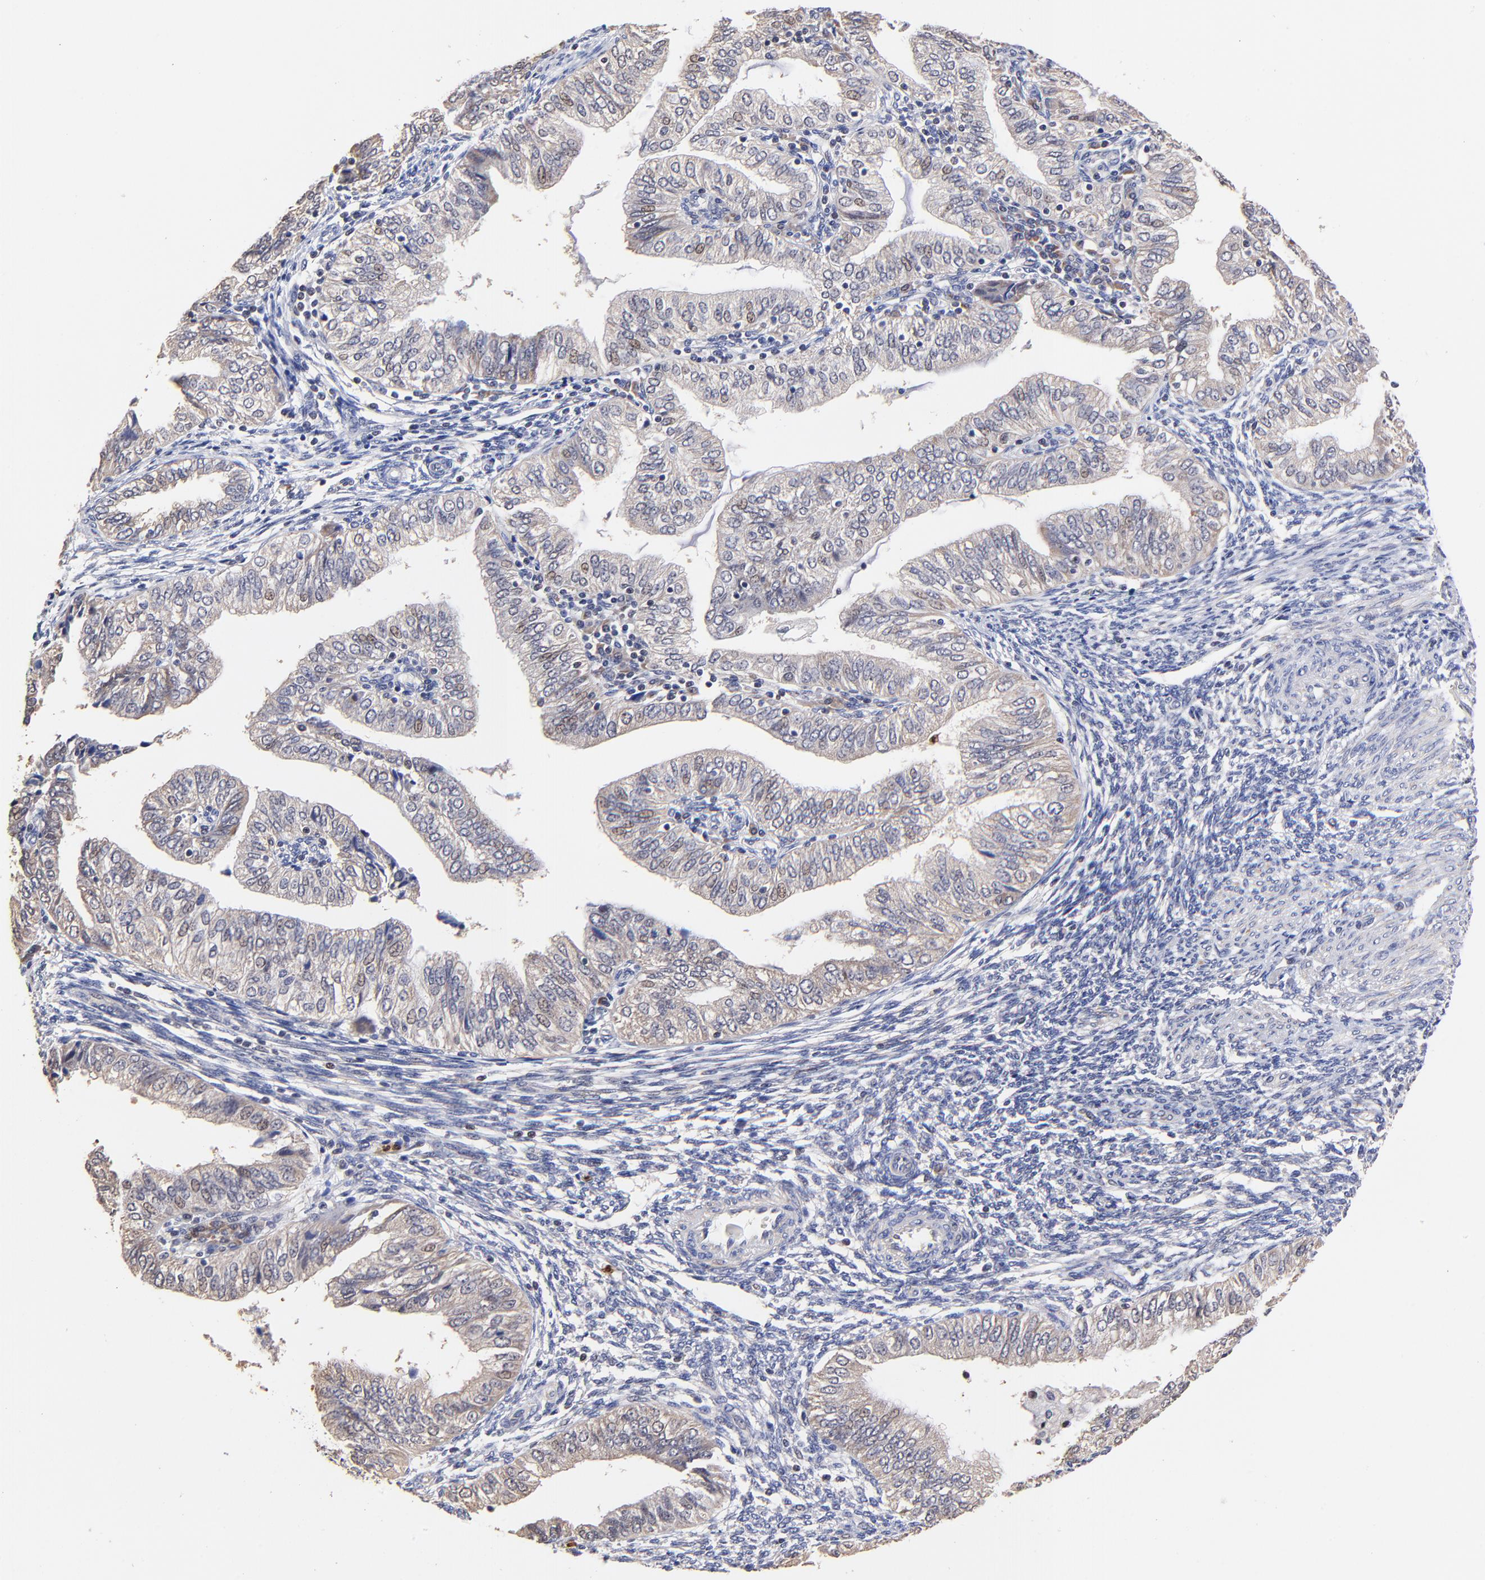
{"staining": {"intensity": "weak", "quantity": "<25%", "location": "nuclear"}, "tissue": "endometrial cancer", "cell_type": "Tumor cells", "image_type": "cancer", "snomed": [{"axis": "morphology", "description": "Adenocarcinoma, NOS"}, {"axis": "topography", "description": "Endometrium"}], "caption": "Tumor cells show no significant protein positivity in endometrial cancer (adenocarcinoma).", "gene": "BBOF1", "patient": {"sex": "female", "age": 51}}